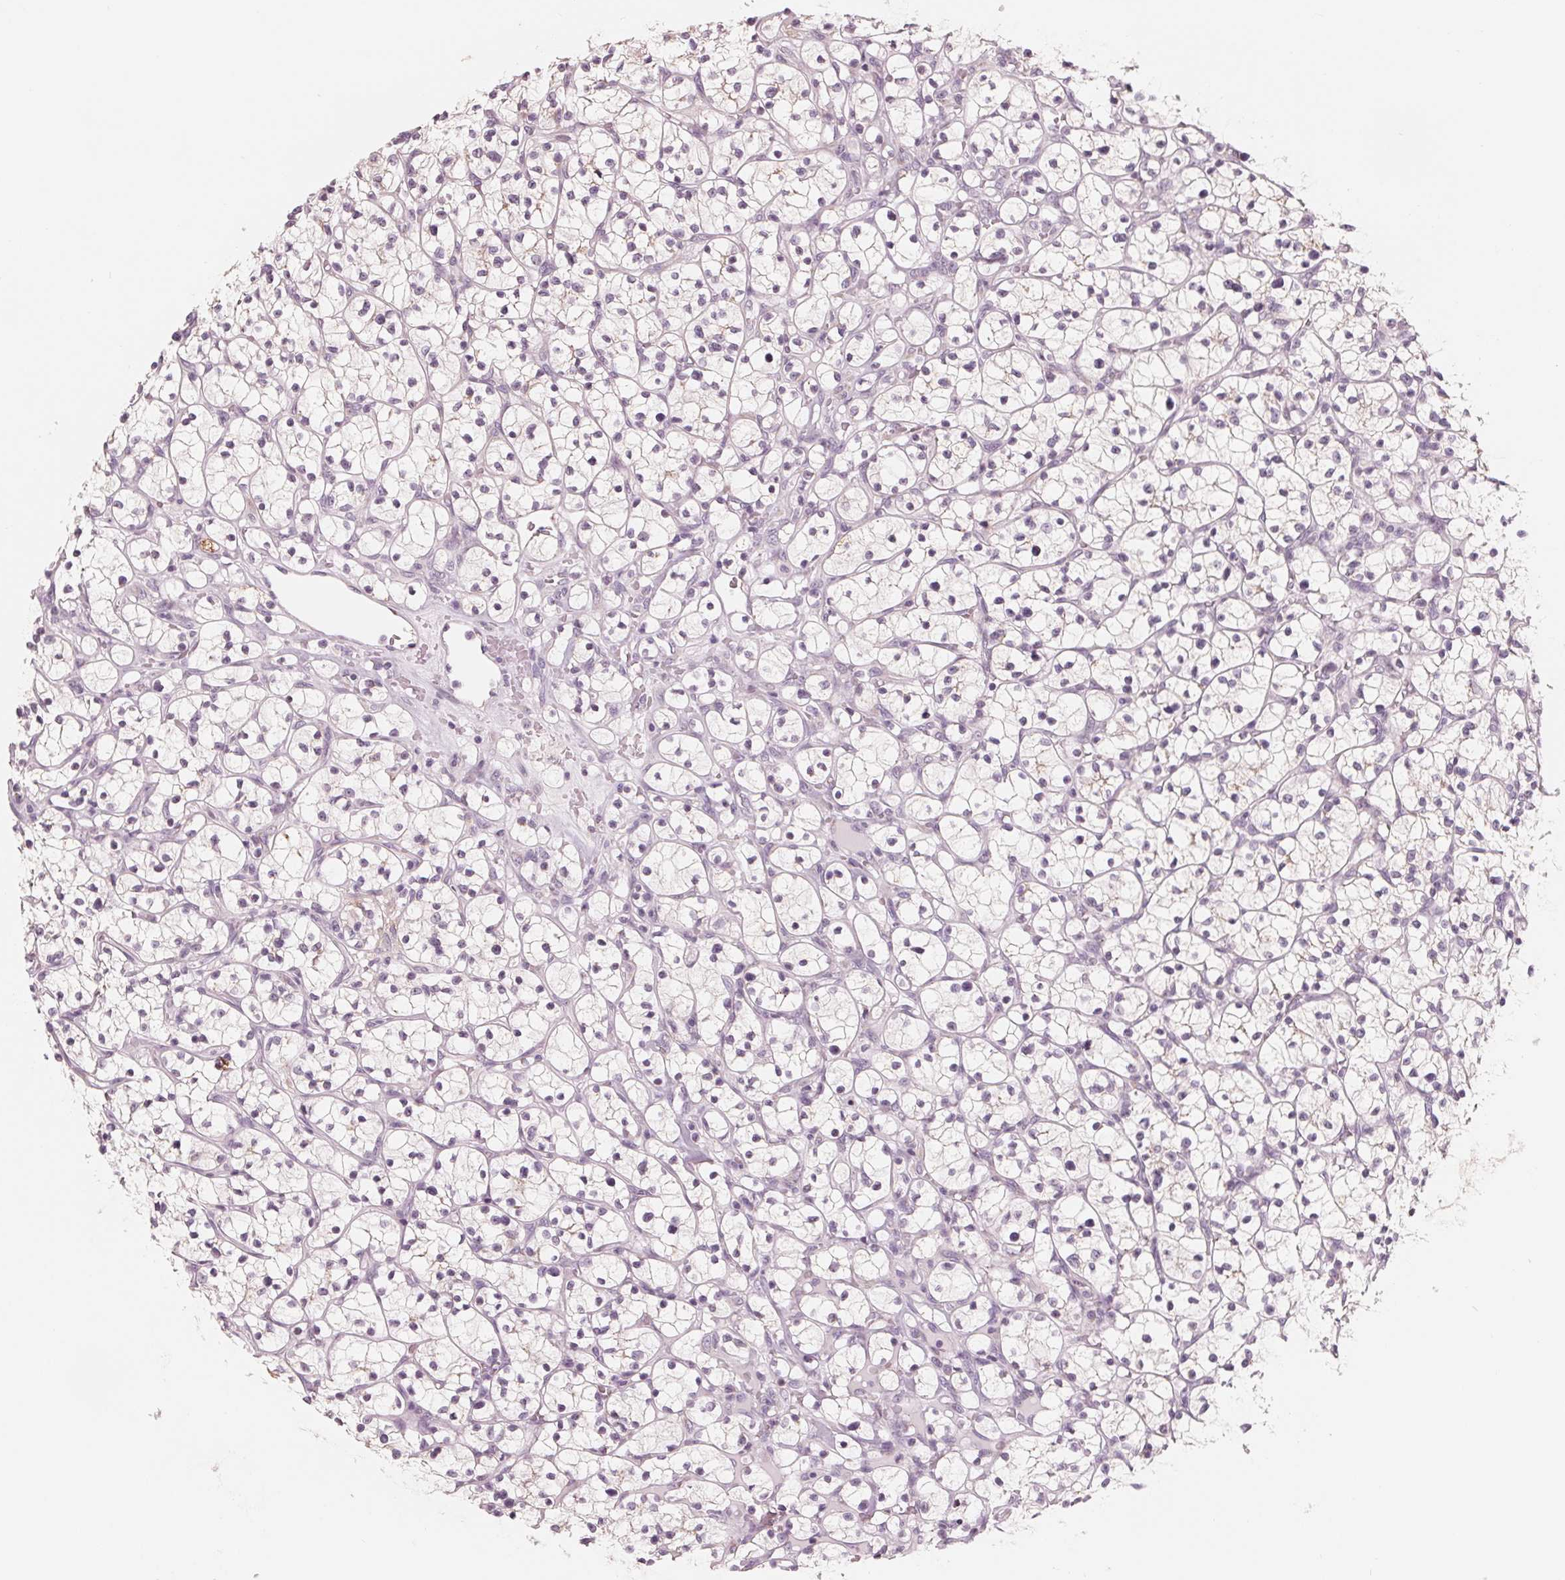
{"staining": {"intensity": "negative", "quantity": "none", "location": "none"}, "tissue": "renal cancer", "cell_type": "Tumor cells", "image_type": "cancer", "snomed": [{"axis": "morphology", "description": "Adenocarcinoma, NOS"}, {"axis": "topography", "description": "Kidney"}], "caption": "Tumor cells show no significant positivity in renal adenocarcinoma.", "gene": "IL9R", "patient": {"sex": "female", "age": 64}}